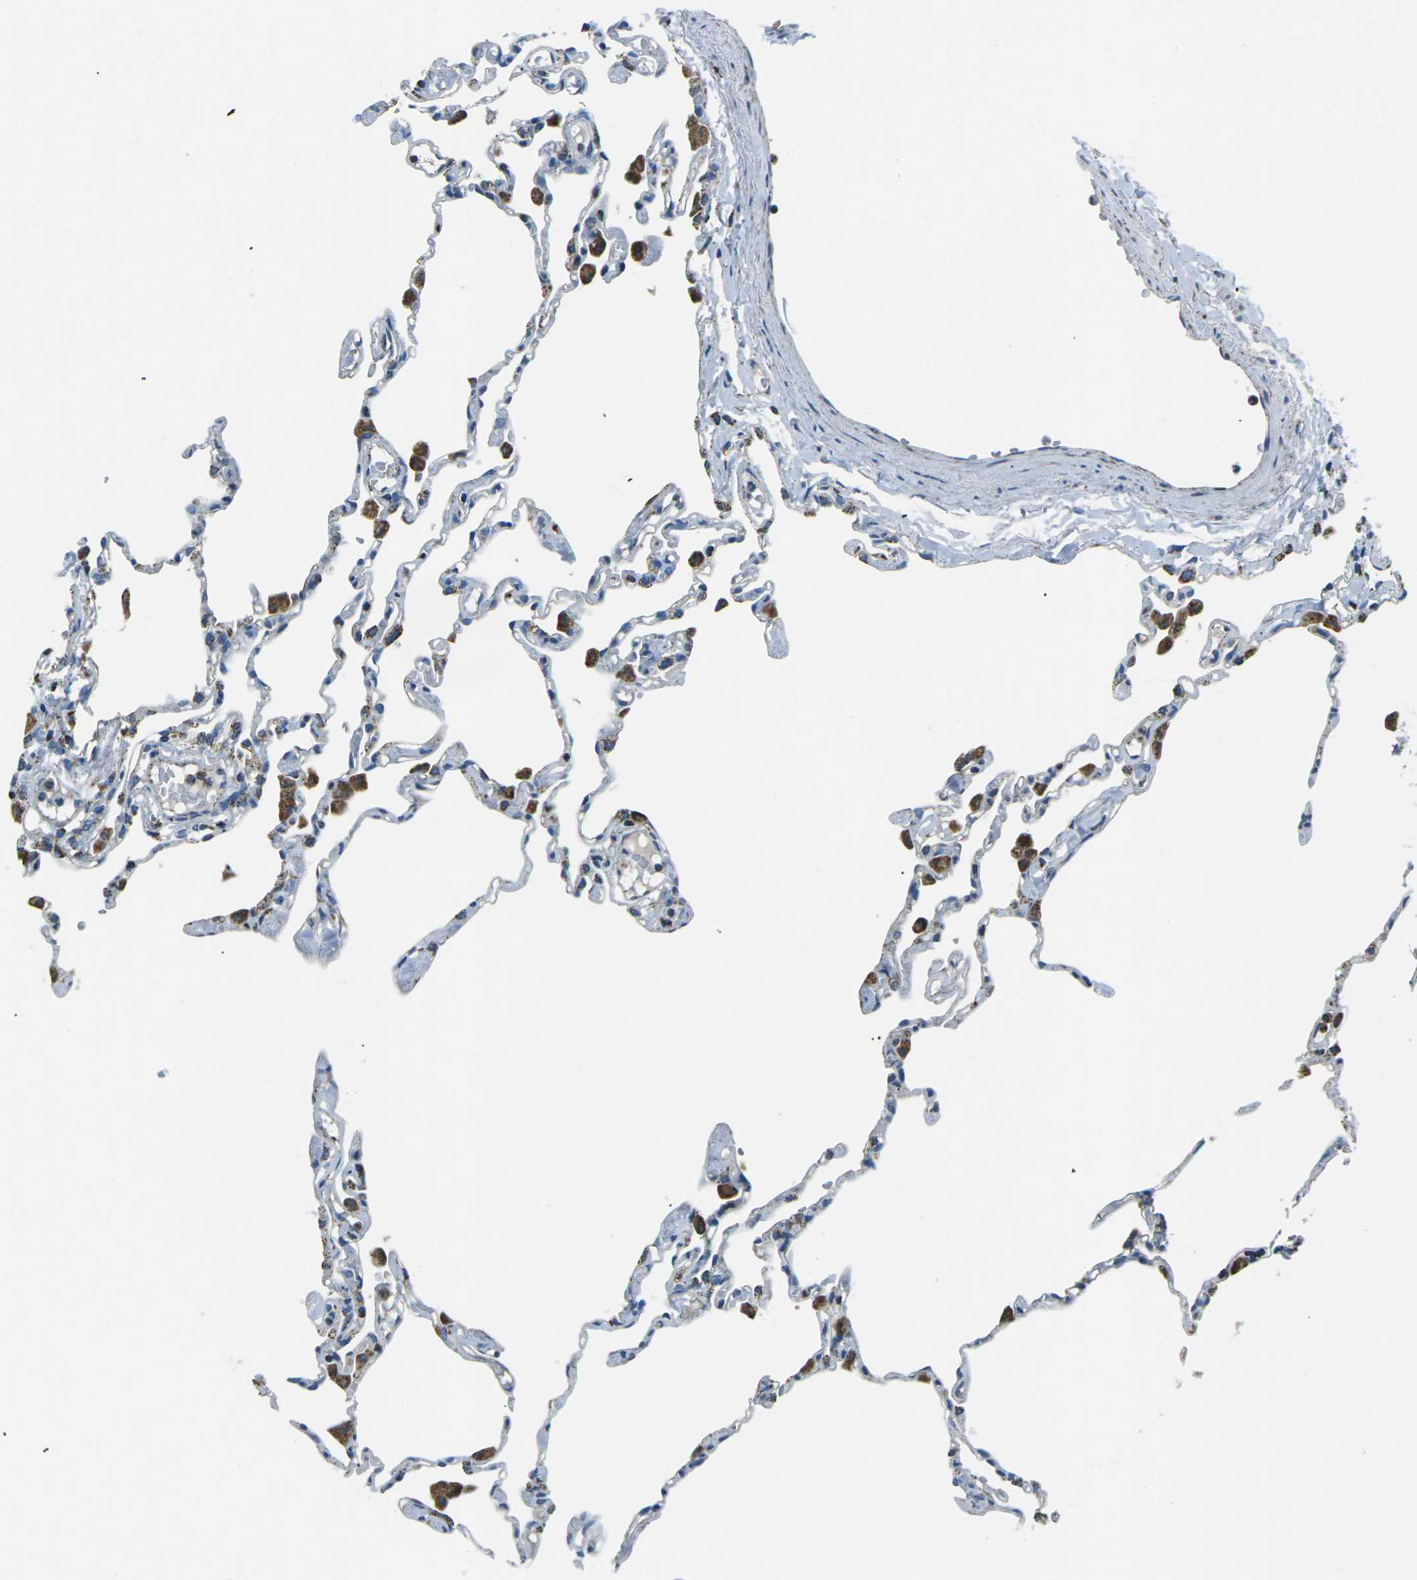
{"staining": {"intensity": "moderate", "quantity": "<25%", "location": "cytoplasmic/membranous"}, "tissue": "lung", "cell_type": "Alveolar cells", "image_type": "normal", "snomed": [{"axis": "morphology", "description": "Normal tissue, NOS"}, {"axis": "topography", "description": "Lung"}], "caption": "Brown immunohistochemical staining in normal lung demonstrates moderate cytoplasmic/membranous positivity in about <25% of alveolar cells.", "gene": "IRF3", "patient": {"sex": "female", "age": 49}}